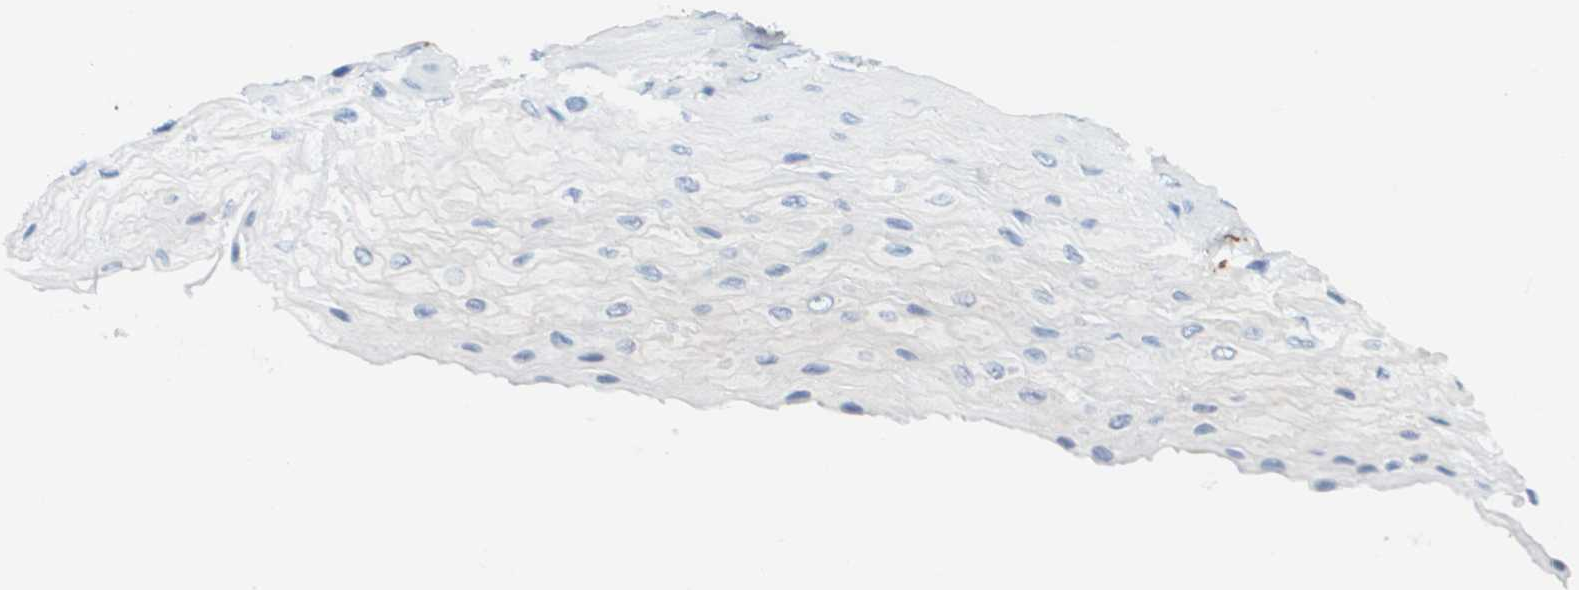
{"staining": {"intensity": "negative", "quantity": "none", "location": "none"}, "tissue": "esophagus", "cell_type": "Squamous epithelial cells", "image_type": "normal", "snomed": [{"axis": "morphology", "description": "Normal tissue, NOS"}, {"axis": "topography", "description": "Esophagus"}], "caption": "DAB immunohistochemical staining of unremarkable esophagus shows no significant expression in squamous epithelial cells. (DAB (3,3'-diaminobenzidine) immunohistochemistry, high magnification).", "gene": "DOCK5", "patient": {"sex": "female", "age": 72}}